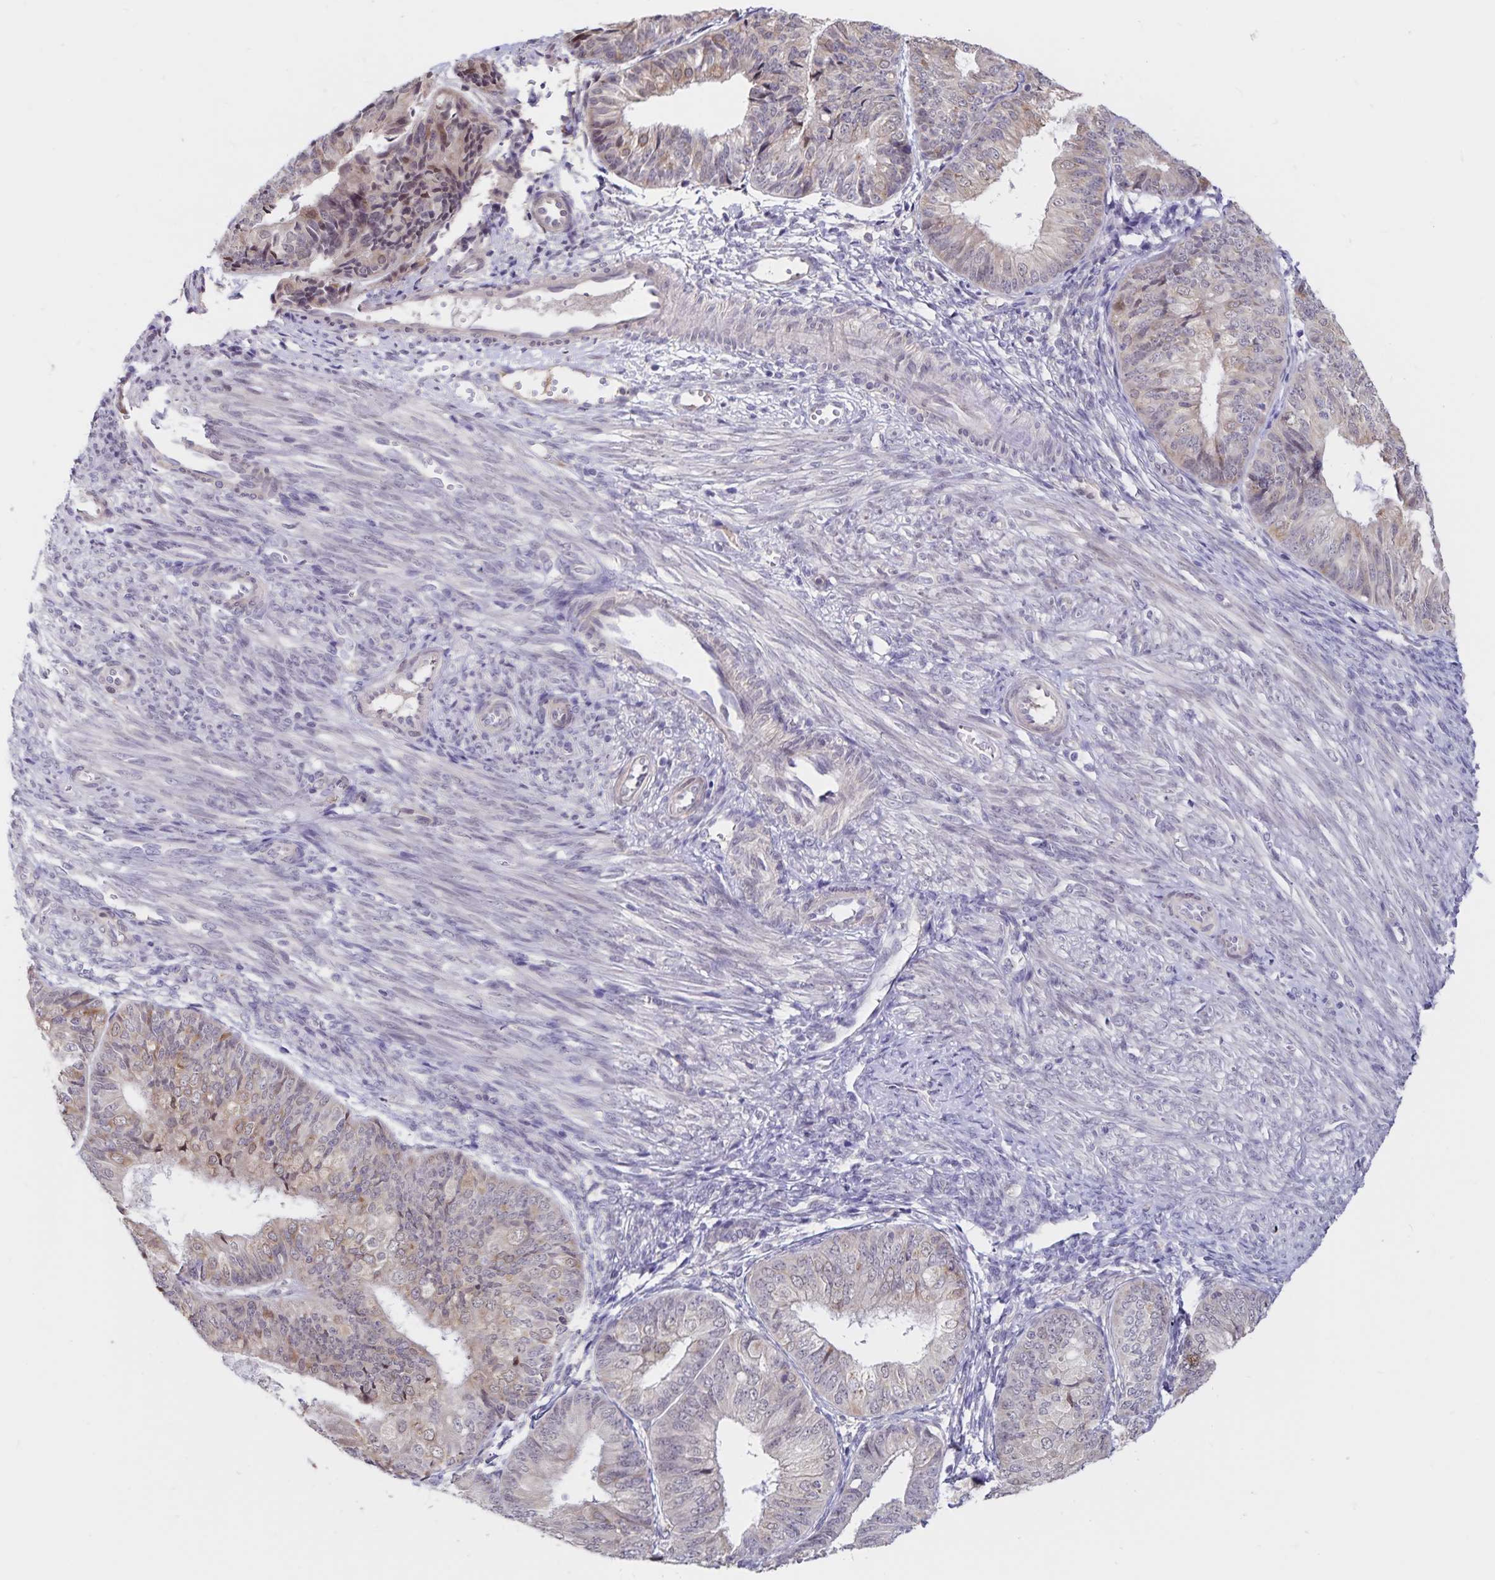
{"staining": {"intensity": "weak", "quantity": "25%-75%", "location": "cytoplasmic/membranous"}, "tissue": "endometrial cancer", "cell_type": "Tumor cells", "image_type": "cancer", "snomed": [{"axis": "morphology", "description": "Adenocarcinoma, NOS"}, {"axis": "topography", "description": "Endometrium"}], "caption": "High-magnification brightfield microscopy of endometrial adenocarcinoma stained with DAB (brown) and counterstained with hematoxylin (blue). tumor cells exhibit weak cytoplasmic/membranous positivity is present in about25%-75% of cells. The staining was performed using DAB (3,3'-diaminobenzidine), with brown indicating positive protein expression. Nuclei are stained blue with hematoxylin.", "gene": "ATP2A2", "patient": {"sex": "female", "age": 58}}